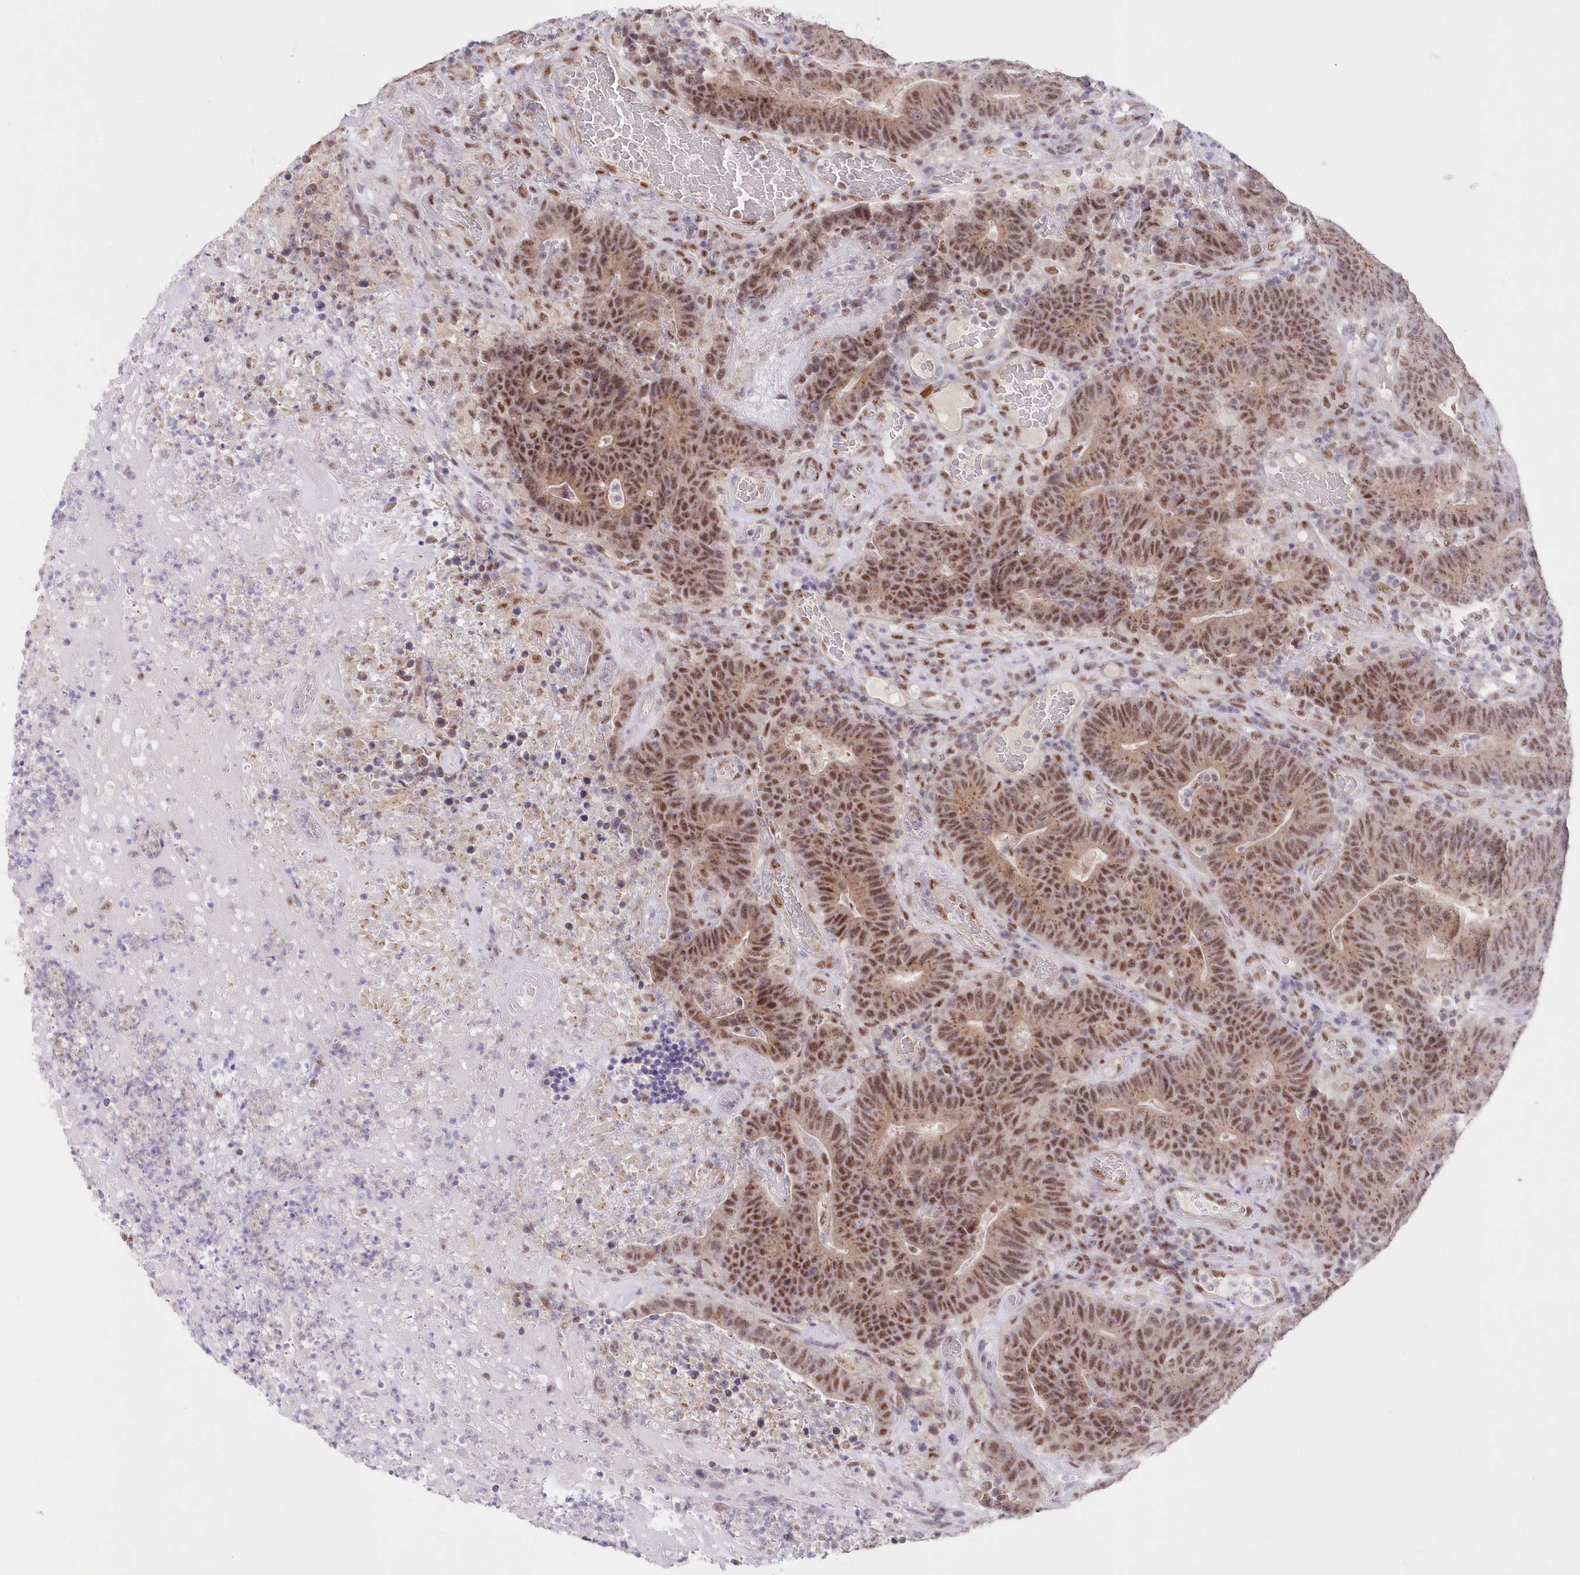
{"staining": {"intensity": "moderate", "quantity": ">75%", "location": "cytoplasmic/membranous,nuclear"}, "tissue": "colorectal cancer", "cell_type": "Tumor cells", "image_type": "cancer", "snomed": [{"axis": "morphology", "description": "Normal tissue, NOS"}, {"axis": "morphology", "description": "Adenocarcinoma, NOS"}, {"axis": "topography", "description": "Colon"}], "caption": "Protein expression analysis of adenocarcinoma (colorectal) reveals moderate cytoplasmic/membranous and nuclear staining in approximately >75% of tumor cells.", "gene": "RBM27", "patient": {"sex": "female", "age": 75}}